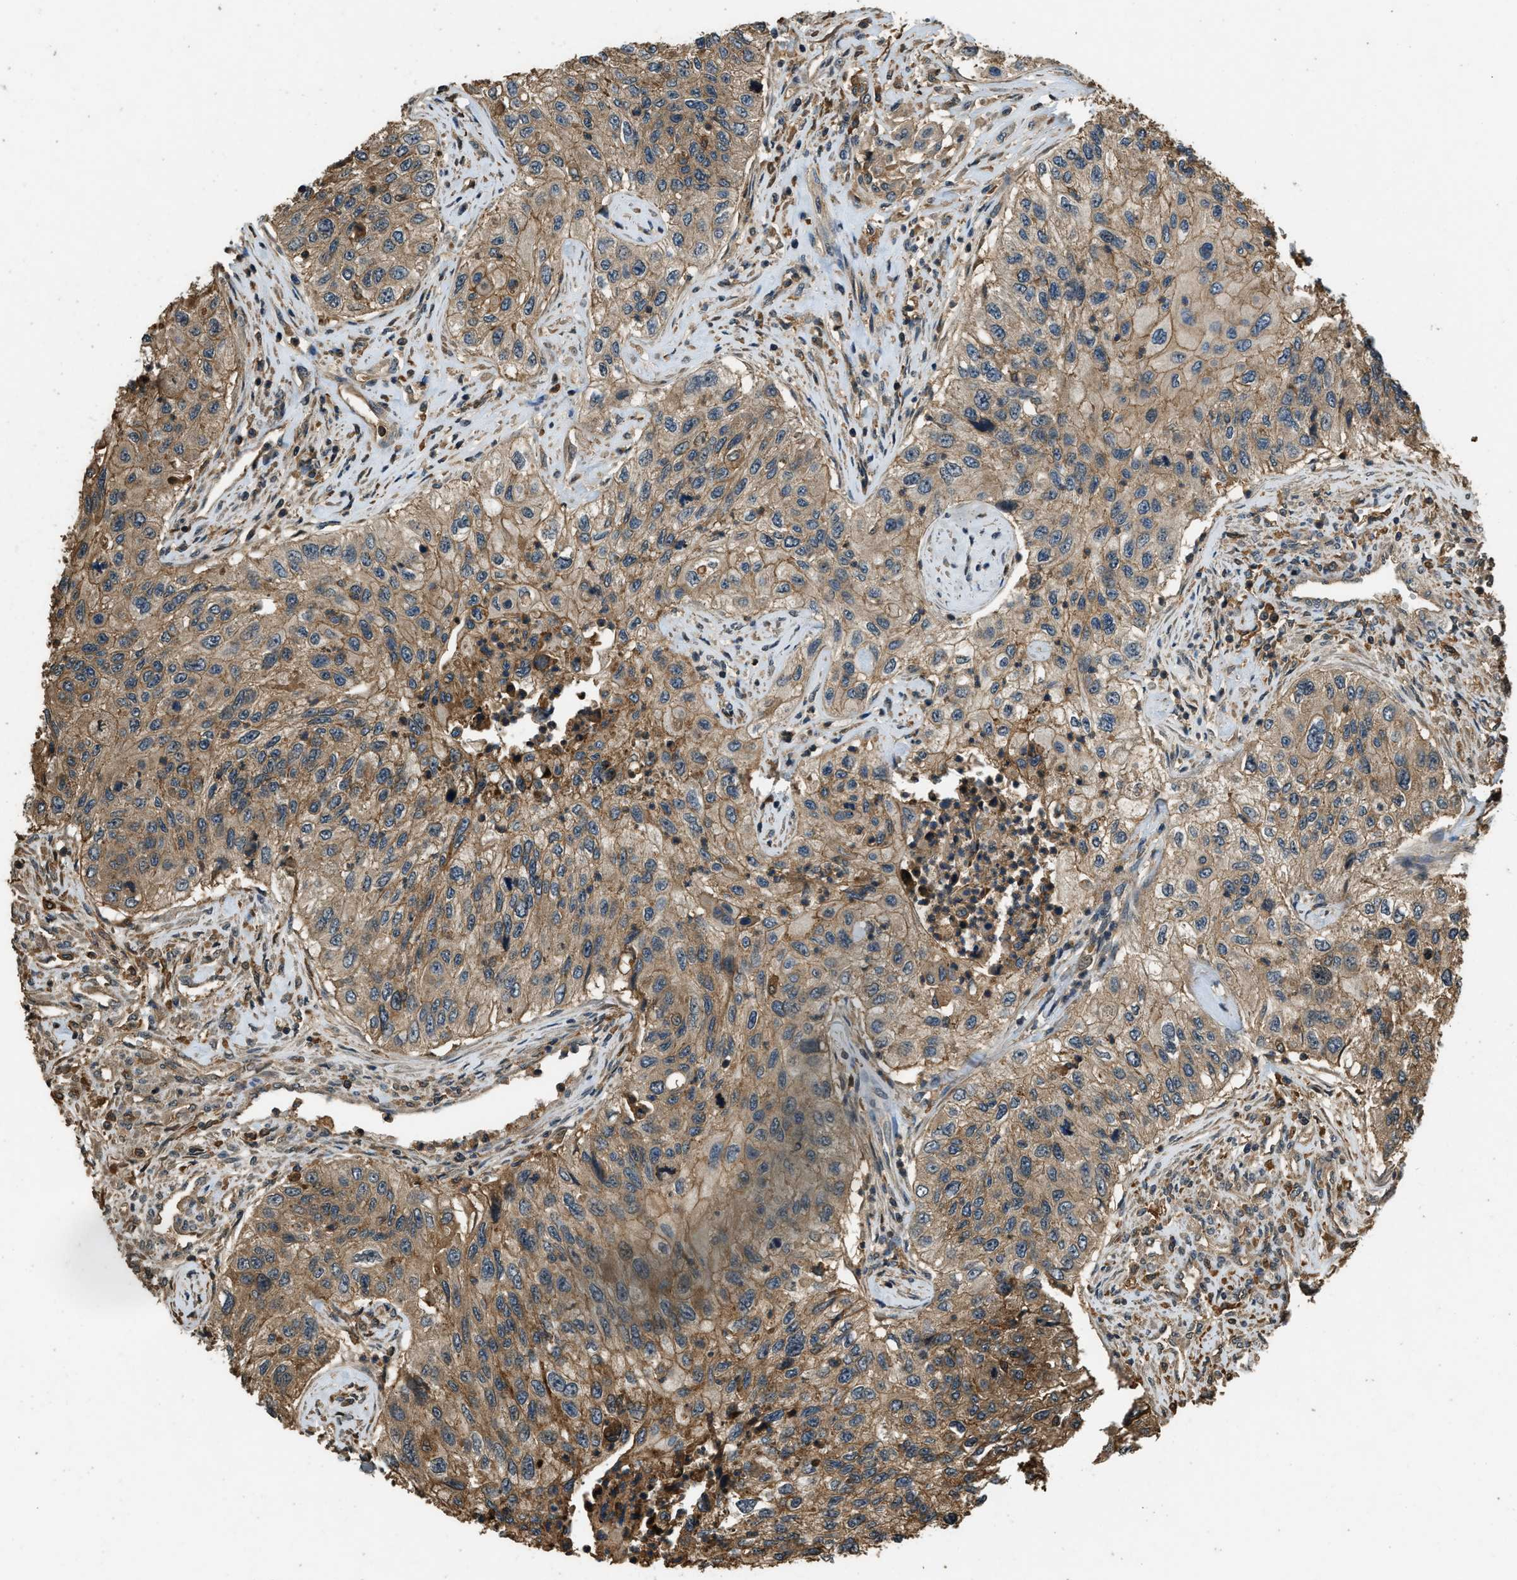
{"staining": {"intensity": "moderate", "quantity": ">75%", "location": "cytoplasmic/membranous"}, "tissue": "urothelial cancer", "cell_type": "Tumor cells", "image_type": "cancer", "snomed": [{"axis": "morphology", "description": "Urothelial carcinoma, High grade"}, {"axis": "topography", "description": "Urinary bladder"}], "caption": "The immunohistochemical stain highlights moderate cytoplasmic/membranous expression in tumor cells of urothelial carcinoma (high-grade) tissue.", "gene": "RAP2A", "patient": {"sex": "female", "age": 60}}